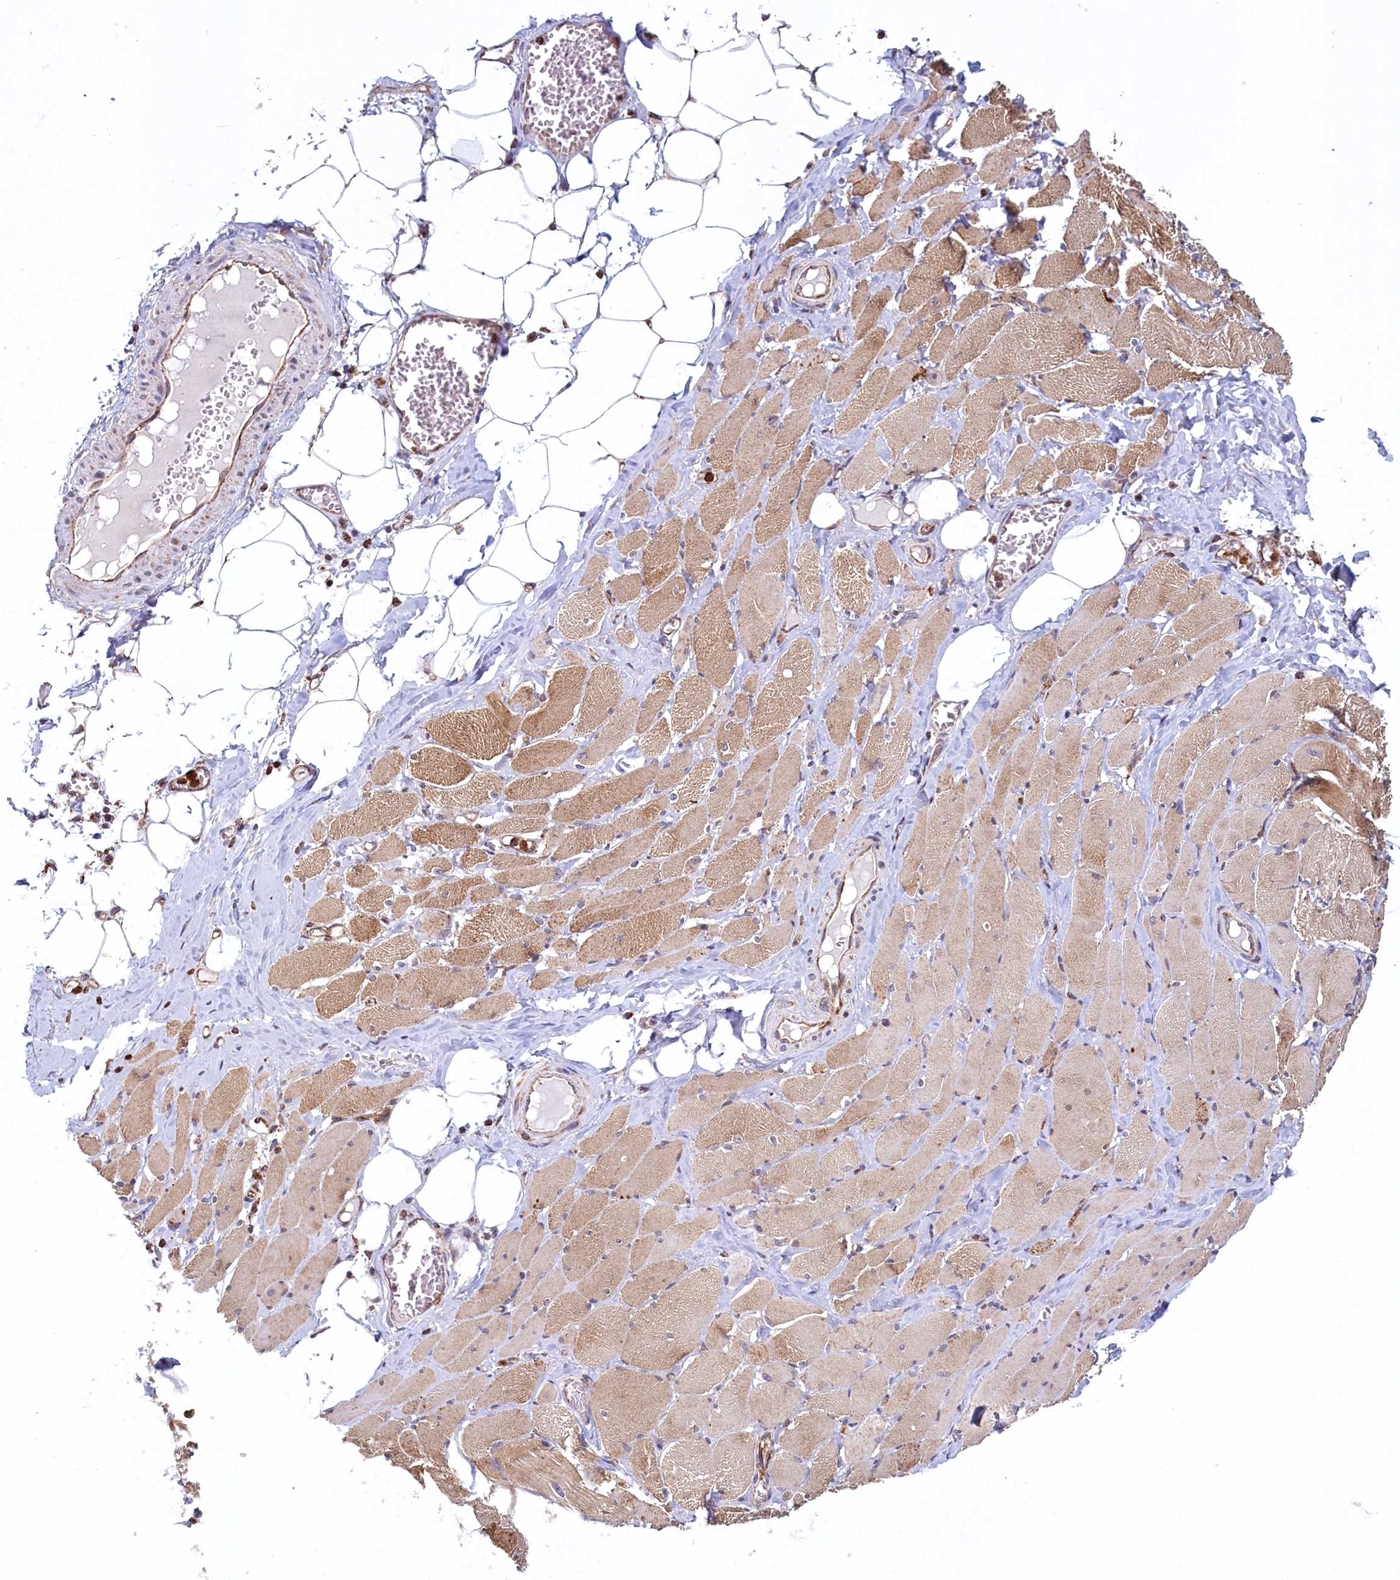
{"staining": {"intensity": "moderate", "quantity": ">75%", "location": "cytoplasmic/membranous"}, "tissue": "skeletal muscle", "cell_type": "Myocytes", "image_type": "normal", "snomed": [{"axis": "morphology", "description": "Normal tissue, NOS"}, {"axis": "morphology", "description": "Basal cell carcinoma"}, {"axis": "topography", "description": "Skeletal muscle"}], "caption": "Immunohistochemical staining of benign human skeletal muscle displays moderate cytoplasmic/membranous protein staining in approximately >75% of myocytes. Nuclei are stained in blue.", "gene": "UBE3B", "patient": {"sex": "female", "age": 64}}